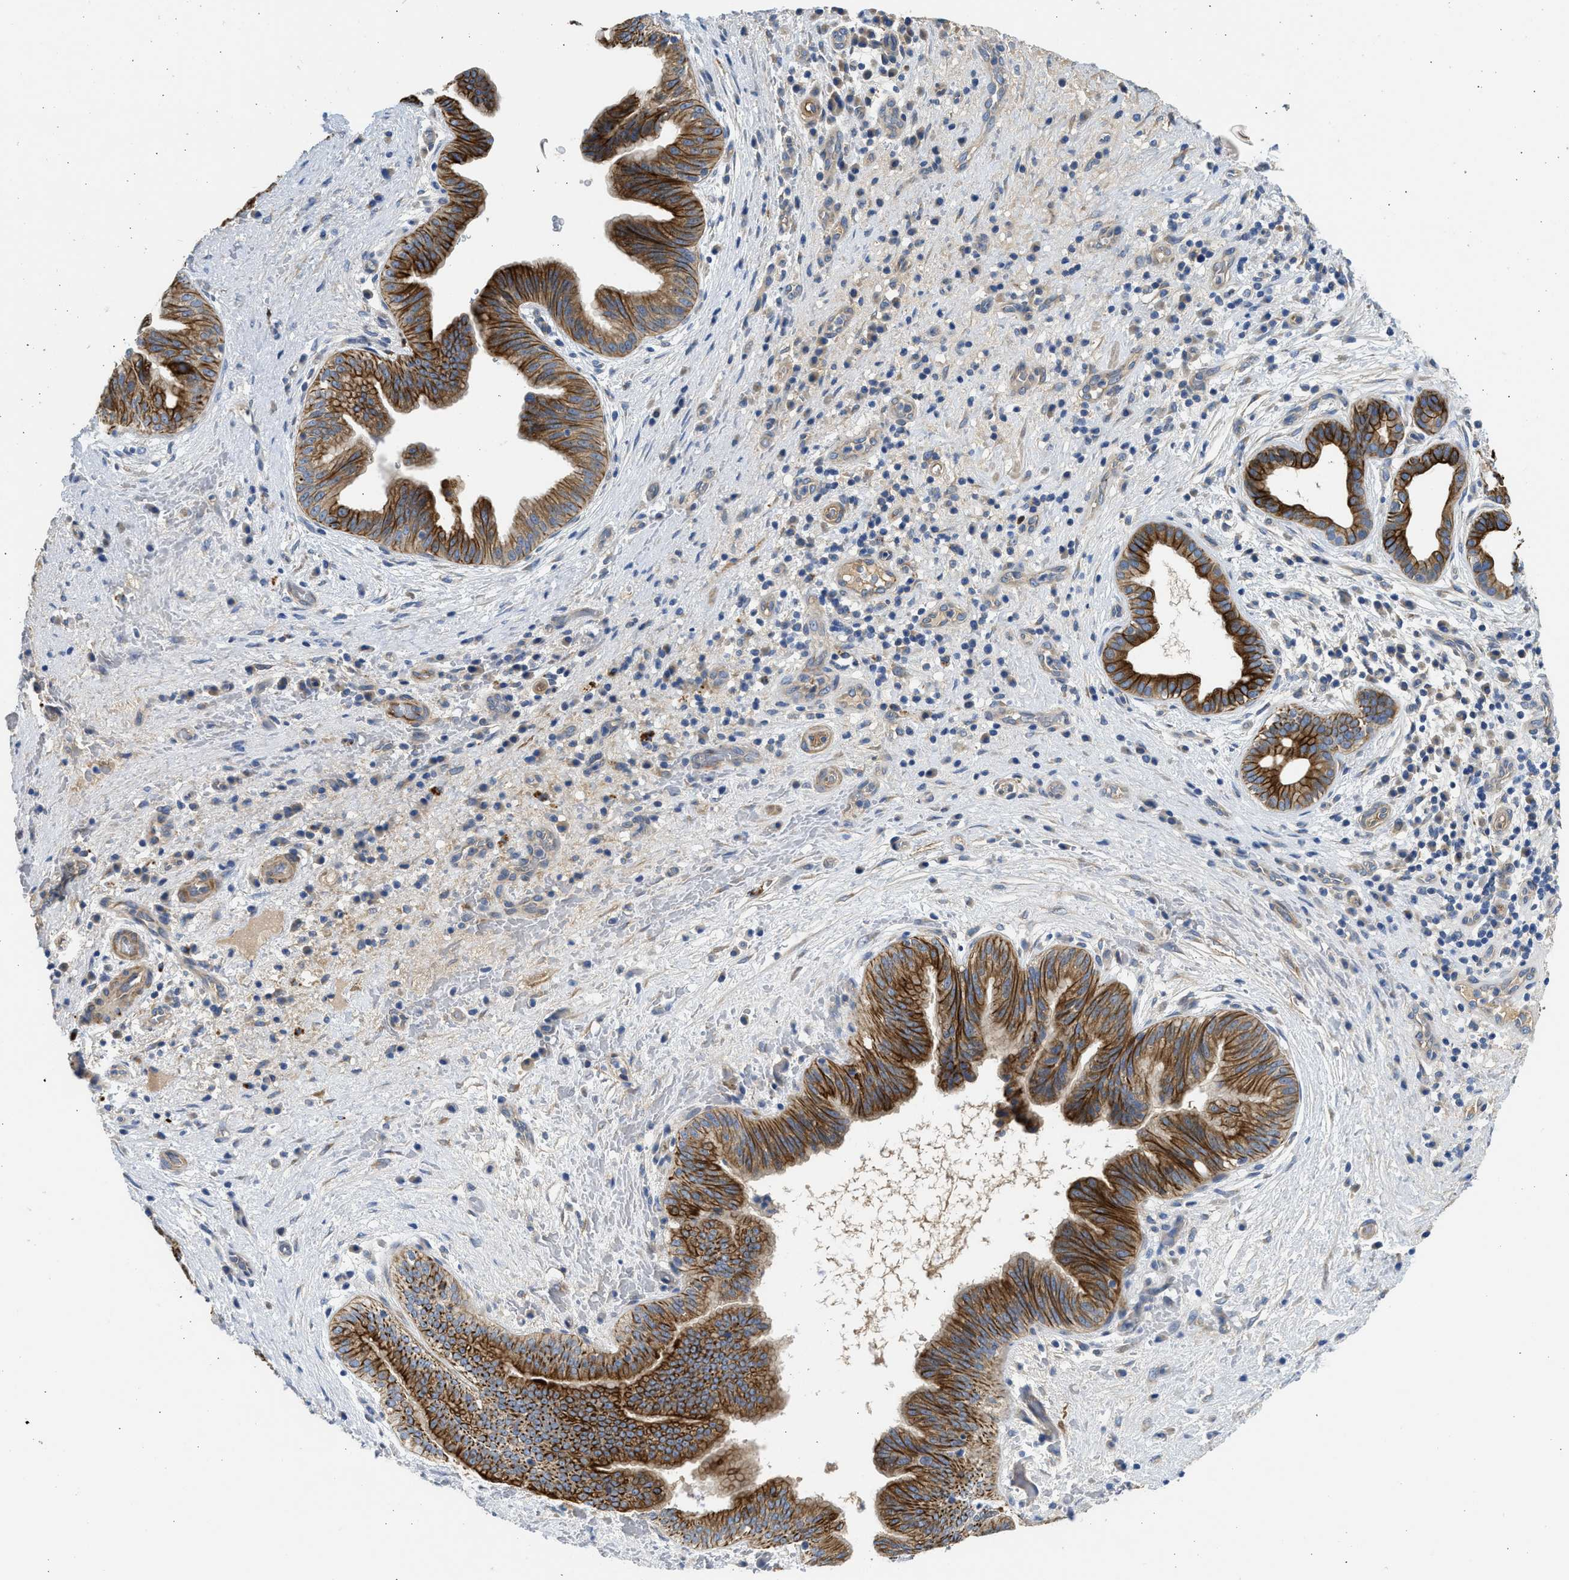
{"staining": {"intensity": "strong", "quantity": ">75%", "location": "cytoplasmic/membranous"}, "tissue": "liver cancer", "cell_type": "Tumor cells", "image_type": "cancer", "snomed": [{"axis": "morphology", "description": "Cholangiocarcinoma"}, {"axis": "topography", "description": "Liver"}], "caption": "The photomicrograph shows a brown stain indicating the presence of a protein in the cytoplasmic/membranous of tumor cells in liver cancer.", "gene": "CSRNP2", "patient": {"sex": "female", "age": 38}}